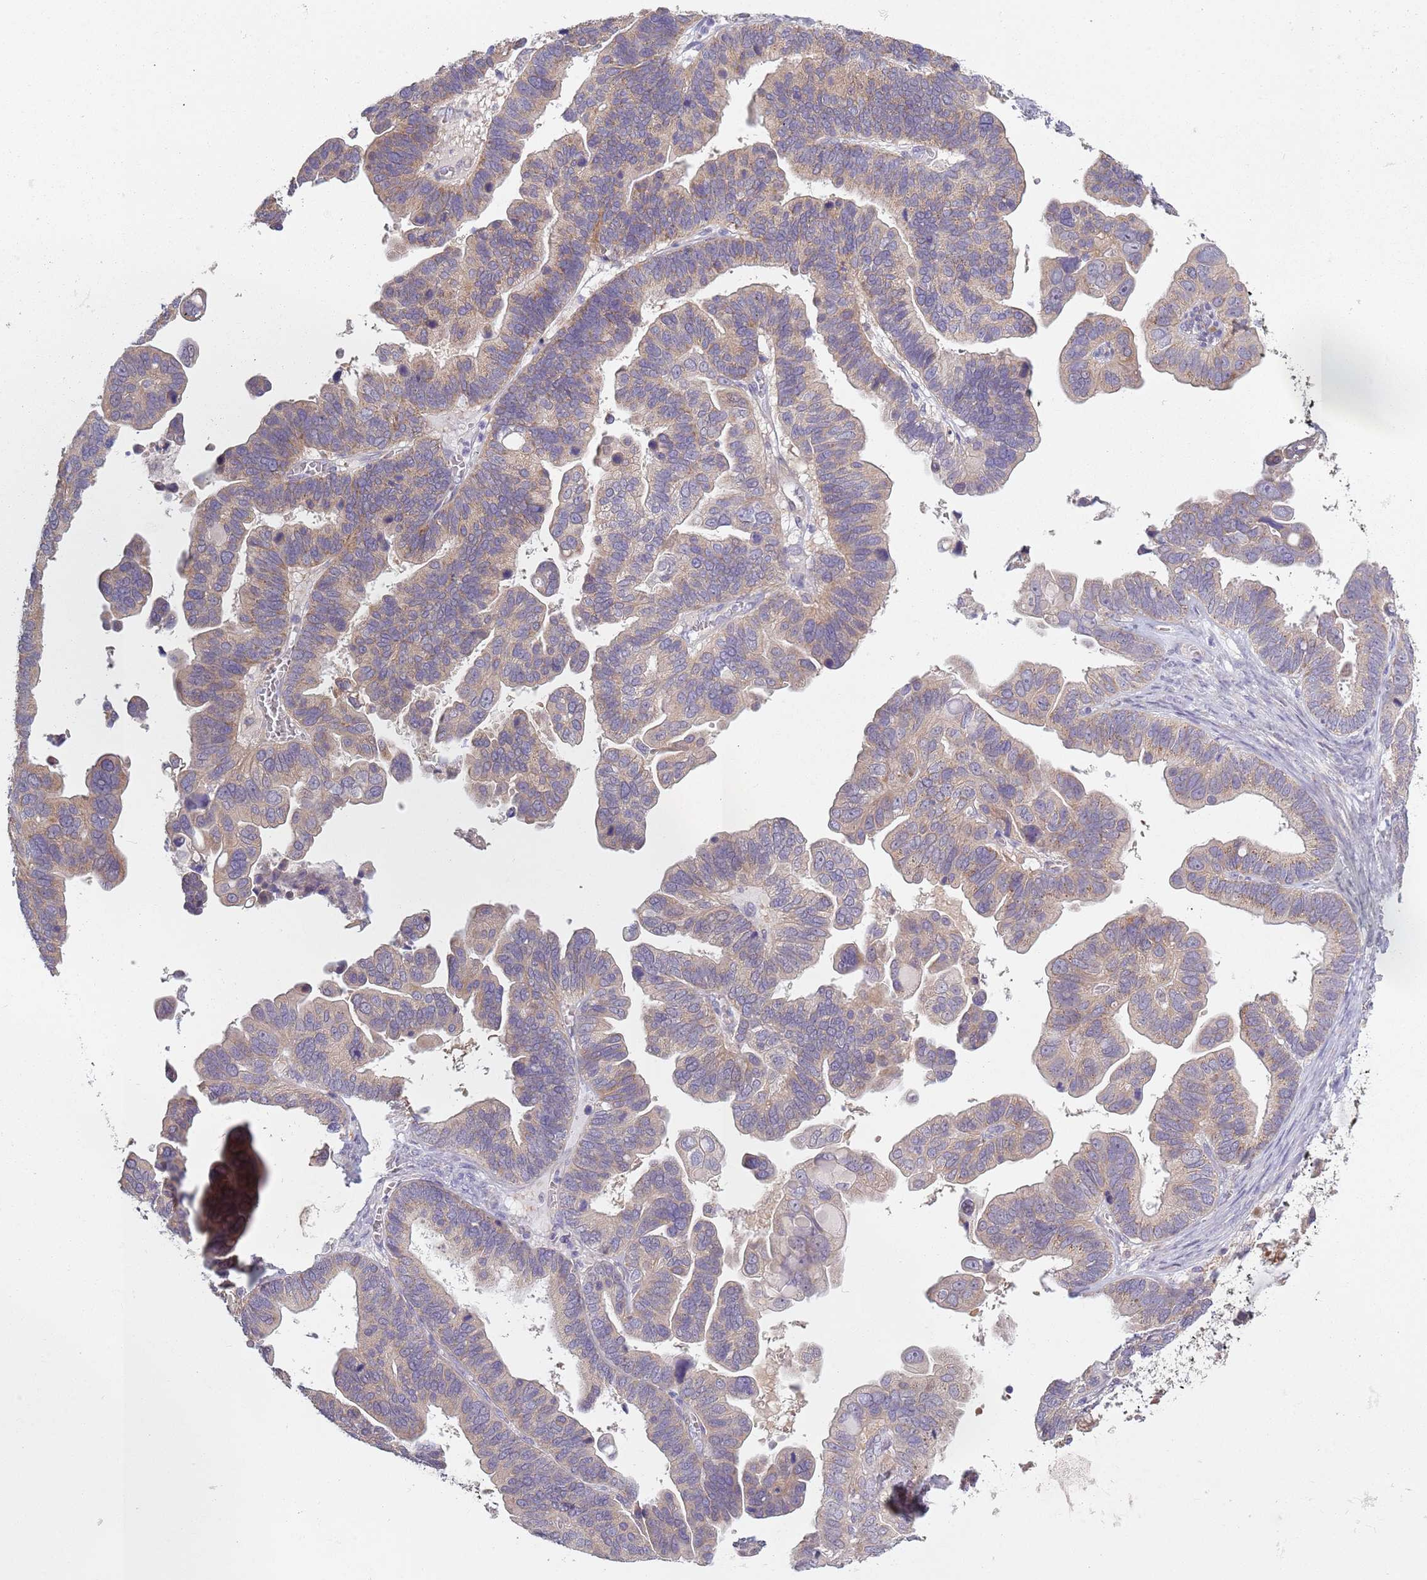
{"staining": {"intensity": "weak", "quantity": "25%-75%", "location": "cytoplasmic/membranous"}, "tissue": "ovarian cancer", "cell_type": "Tumor cells", "image_type": "cancer", "snomed": [{"axis": "morphology", "description": "Cystadenocarcinoma, serous, NOS"}, {"axis": "topography", "description": "Ovary"}], "caption": "Protein staining exhibits weak cytoplasmic/membranous positivity in about 25%-75% of tumor cells in ovarian serous cystadenocarcinoma.", "gene": "COQ5", "patient": {"sex": "female", "age": 56}}